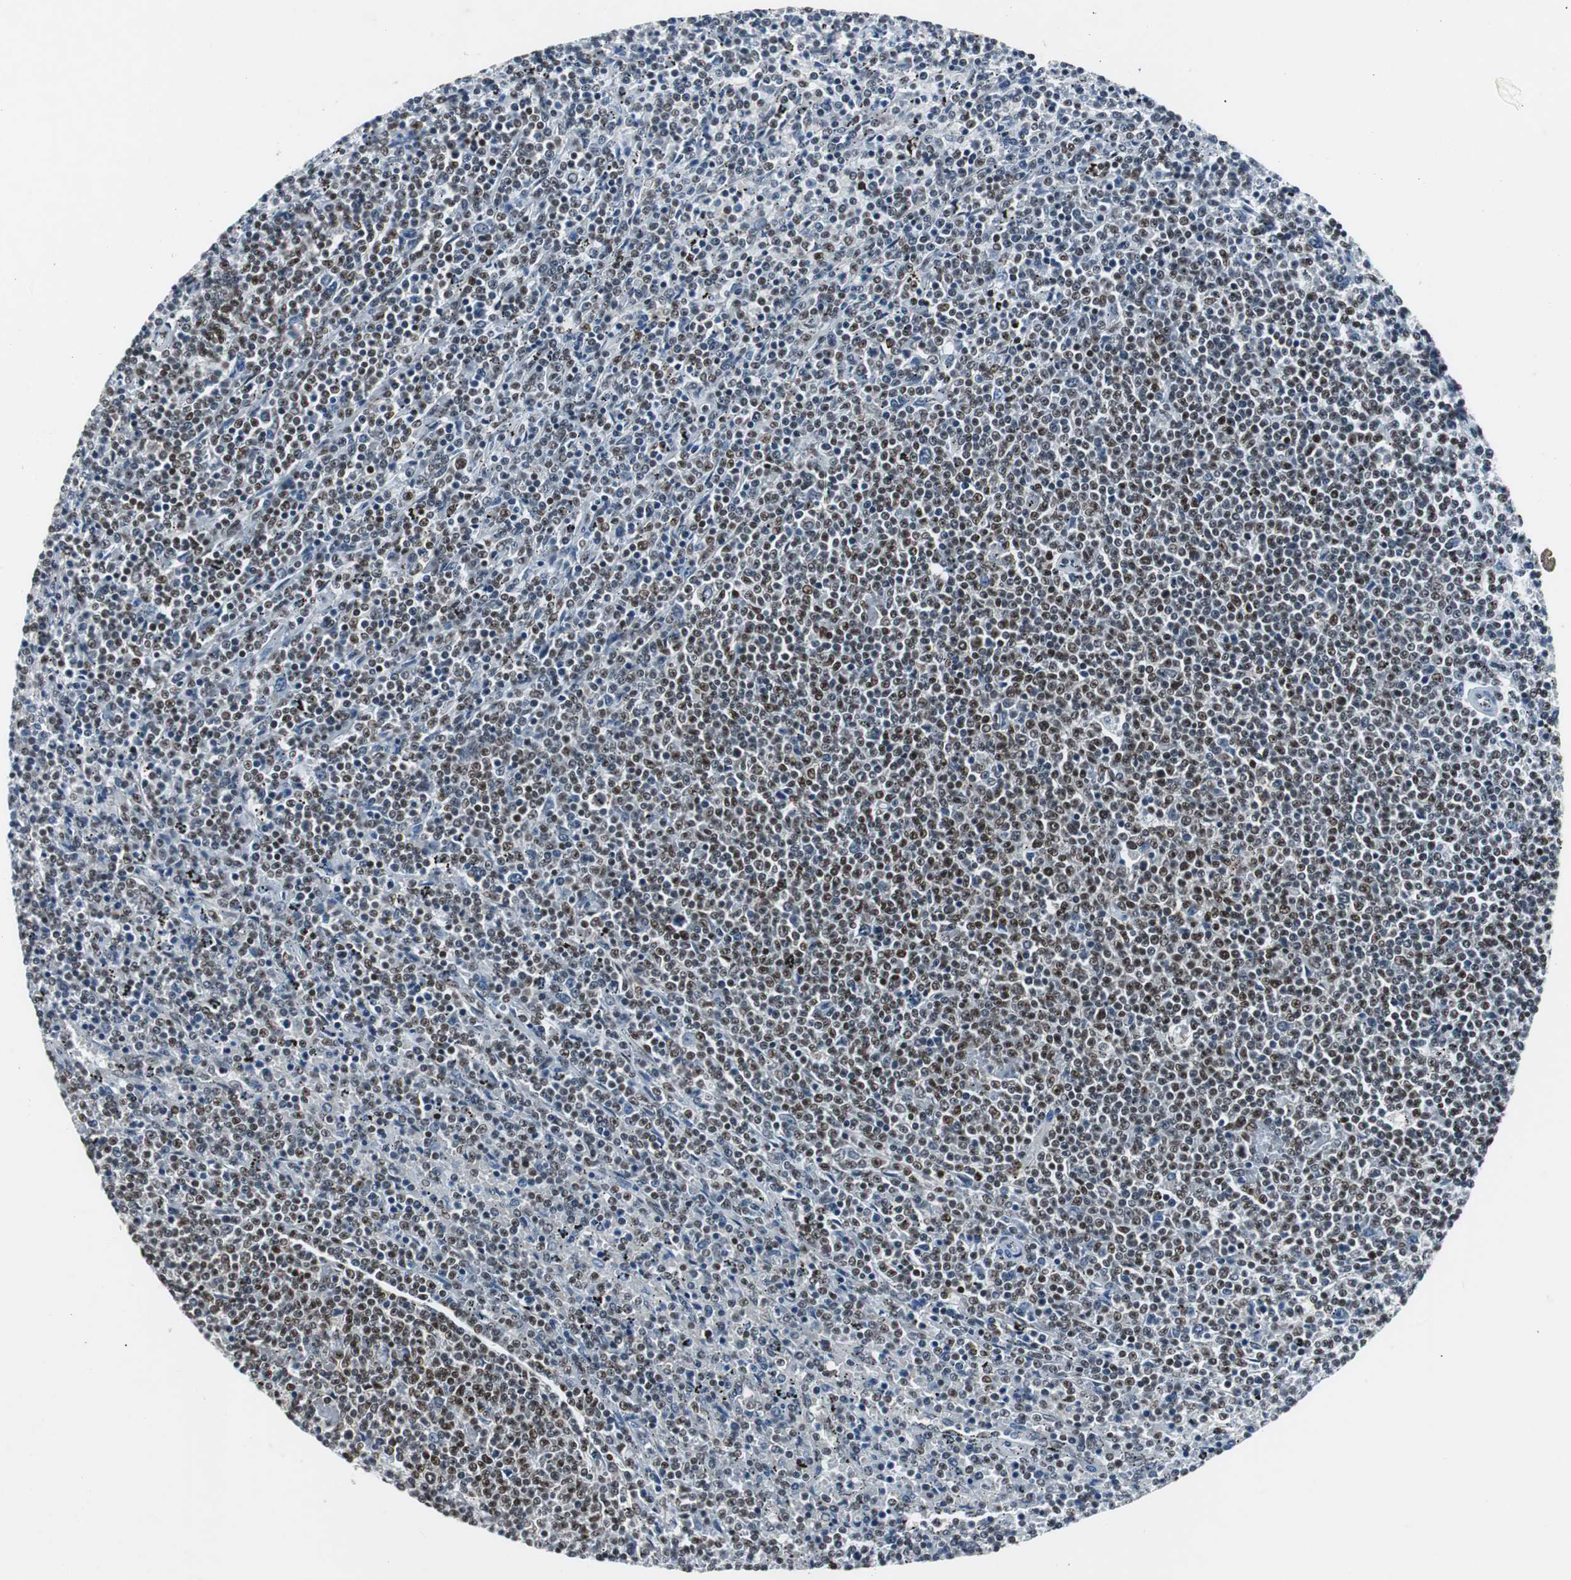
{"staining": {"intensity": "strong", "quantity": "25%-75%", "location": "nuclear"}, "tissue": "lymphoma", "cell_type": "Tumor cells", "image_type": "cancer", "snomed": [{"axis": "morphology", "description": "Malignant lymphoma, non-Hodgkin's type, Low grade"}, {"axis": "topography", "description": "Spleen"}], "caption": "Immunohistochemistry (IHC) of lymphoma reveals high levels of strong nuclear staining in approximately 25%-75% of tumor cells. The staining is performed using DAB (3,3'-diaminobenzidine) brown chromogen to label protein expression. The nuclei are counter-stained blue using hematoxylin.", "gene": "ZHX2", "patient": {"sex": "female", "age": 50}}